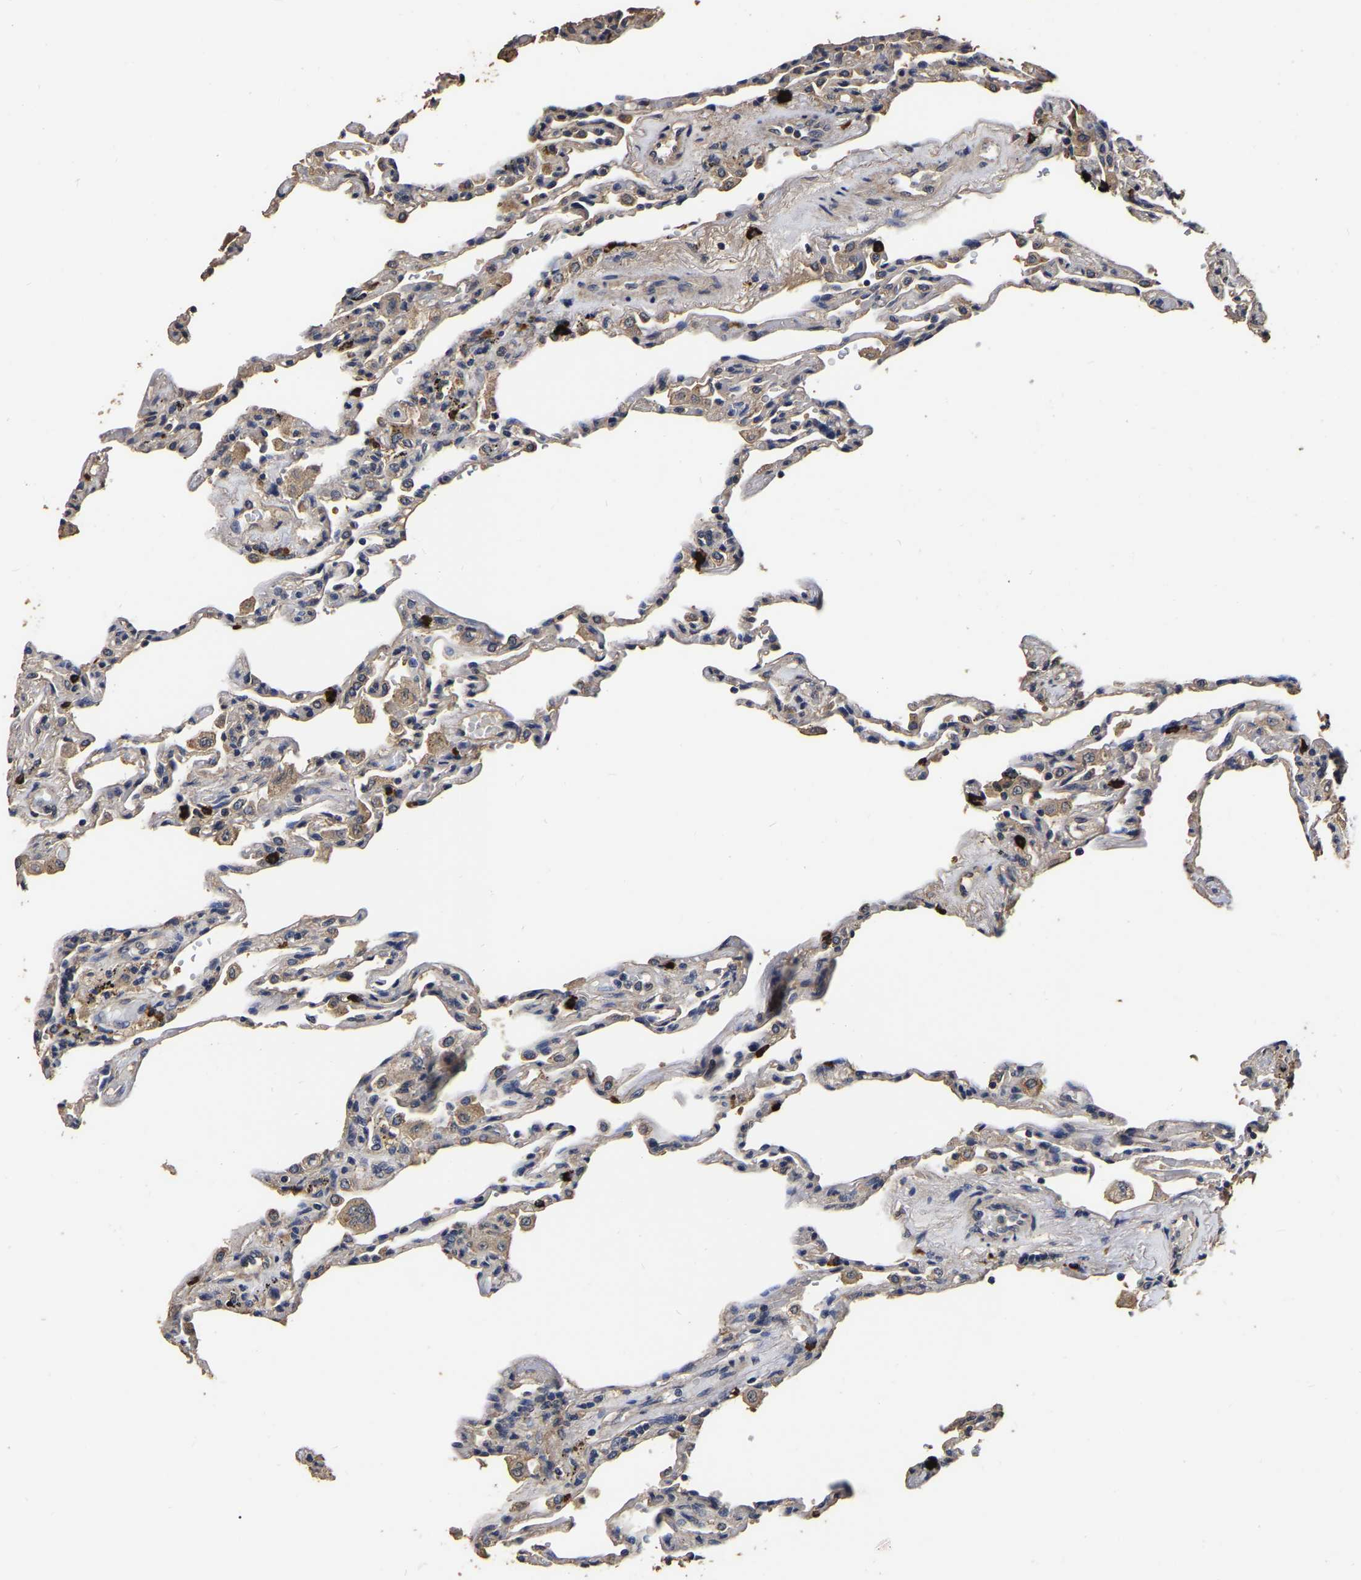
{"staining": {"intensity": "weak", "quantity": ">75%", "location": "cytoplasmic/membranous"}, "tissue": "lung", "cell_type": "Alveolar cells", "image_type": "normal", "snomed": [{"axis": "morphology", "description": "Normal tissue, NOS"}, {"axis": "topography", "description": "Lung"}], "caption": "Lung stained for a protein displays weak cytoplasmic/membranous positivity in alveolar cells. (DAB = brown stain, brightfield microscopy at high magnification).", "gene": "STK32C", "patient": {"sex": "male", "age": 59}}